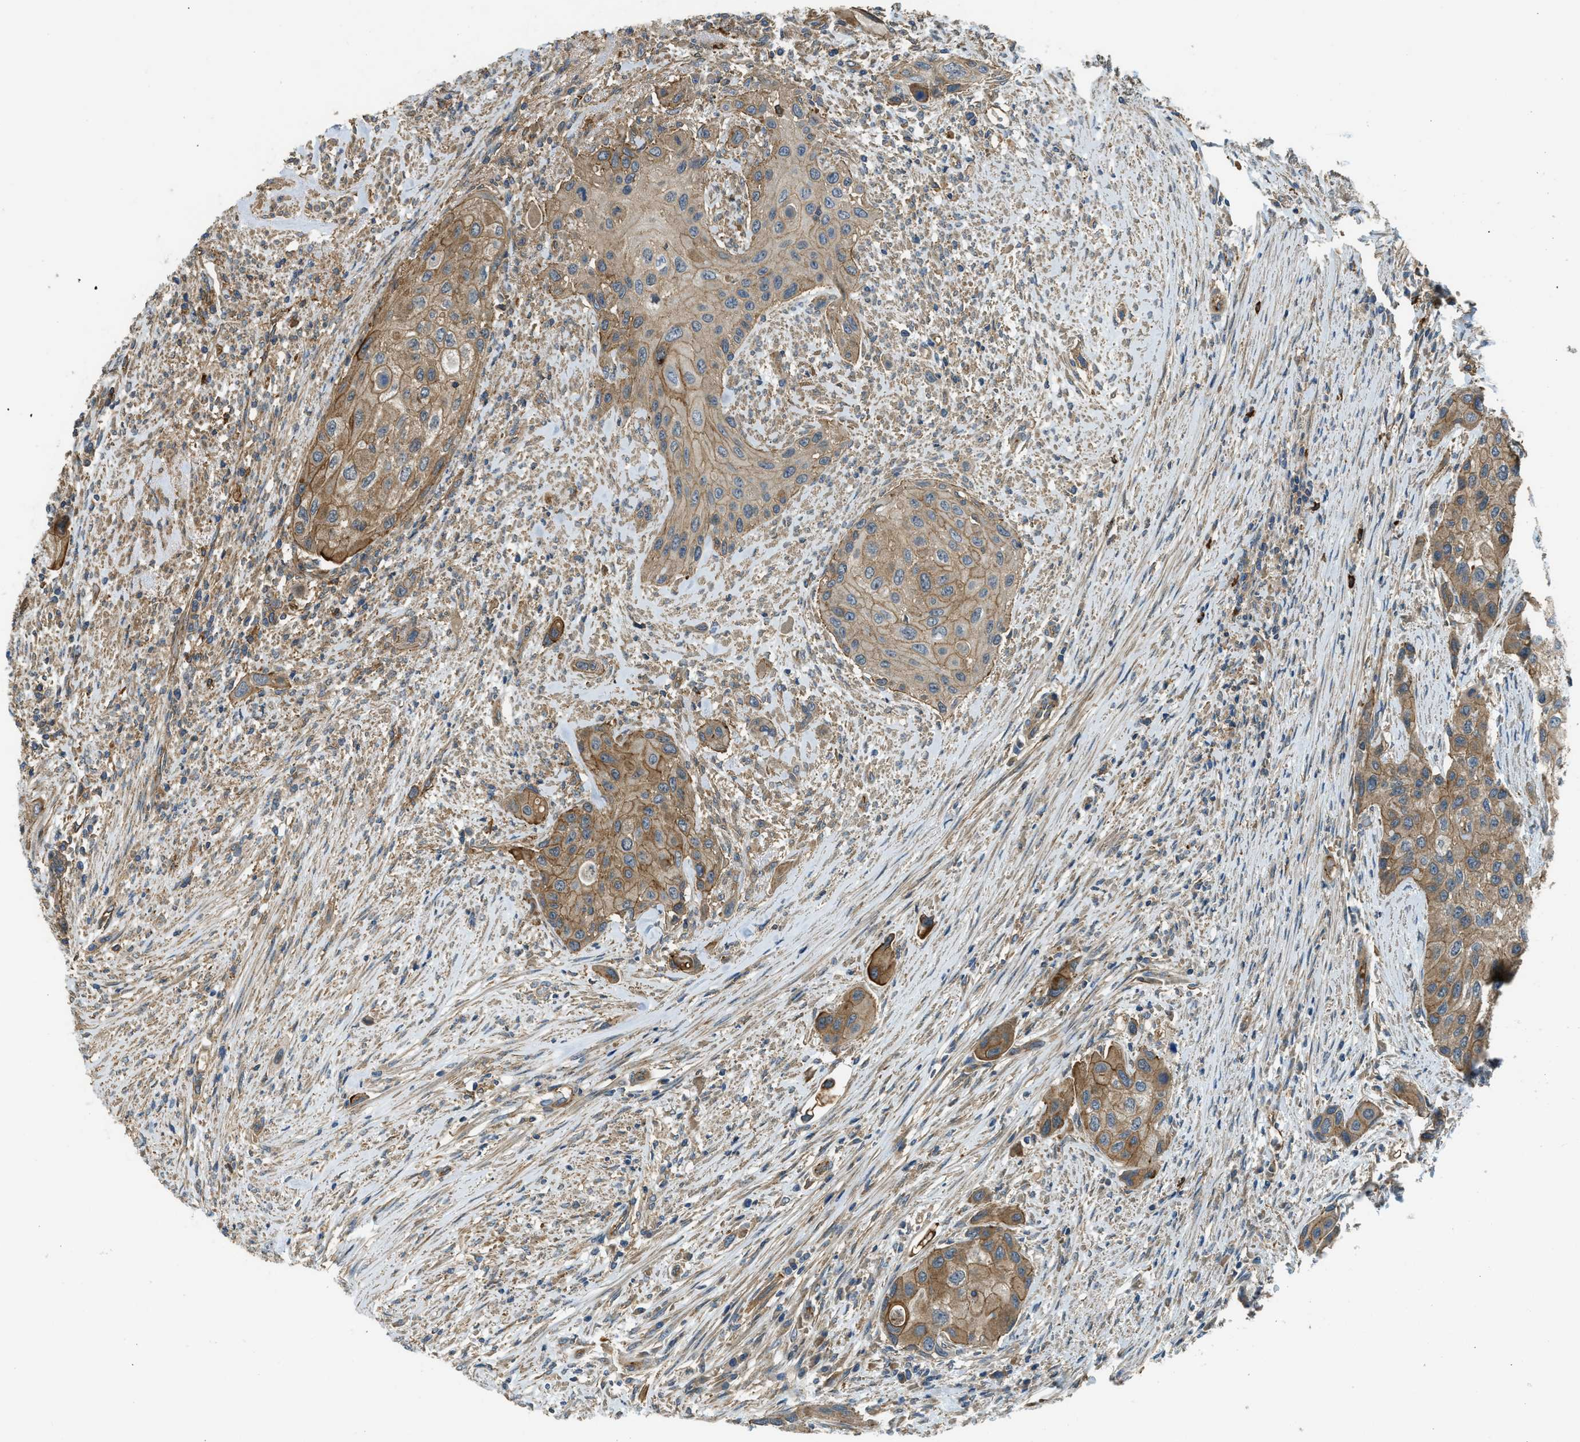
{"staining": {"intensity": "moderate", "quantity": ">75%", "location": "cytoplasmic/membranous"}, "tissue": "urothelial cancer", "cell_type": "Tumor cells", "image_type": "cancer", "snomed": [{"axis": "morphology", "description": "Urothelial carcinoma, High grade"}, {"axis": "topography", "description": "Urinary bladder"}], "caption": "Immunohistochemical staining of high-grade urothelial carcinoma displays medium levels of moderate cytoplasmic/membranous staining in approximately >75% of tumor cells. (DAB = brown stain, brightfield microscopy at high magnification).", "gene": "BAG4", "patient": {"sex": "female", "age": 56}}